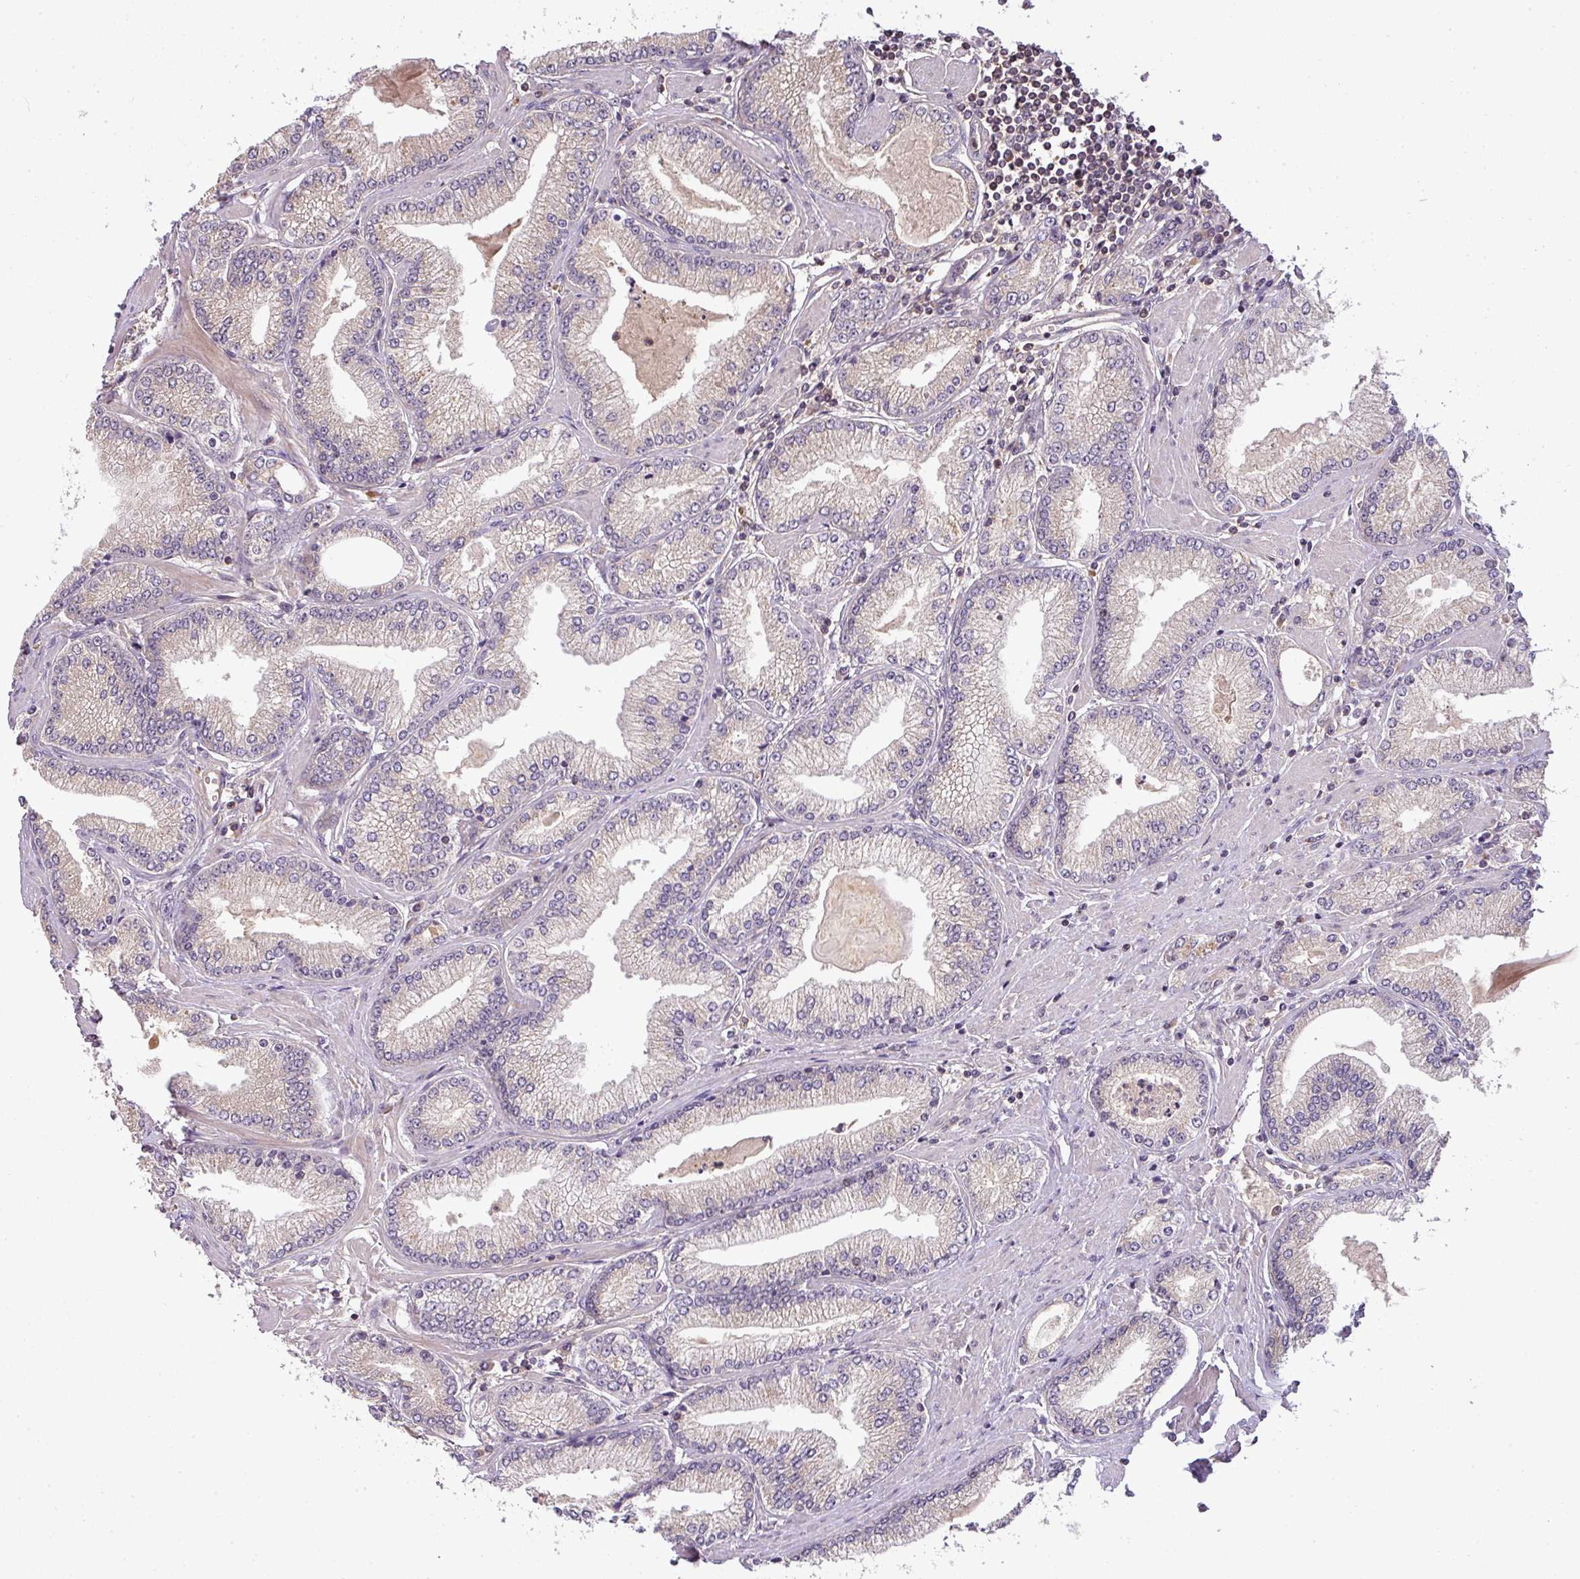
{"staining": {"intensity": "moderate", "quantity": "<25%", "location": "cytoplasmic/membranous"}, "tissue": "prostate cancer", "cell_type": "Tumor cells", "image_type": "cancer", "snomed": [{"axis": "morphology", "description": "Adenocarcinoma, High grade"}, {"axis": "topography", "description": "Prostate"}], "caption": "Approximately <25% of tumor cells in human prostate cancer show moderate cytoplasmic/membranous protein expression as visualized by brown immunohistochemical staining.", "gene": "TCL1B", "patient": {"sex": "male", "age": 66}}